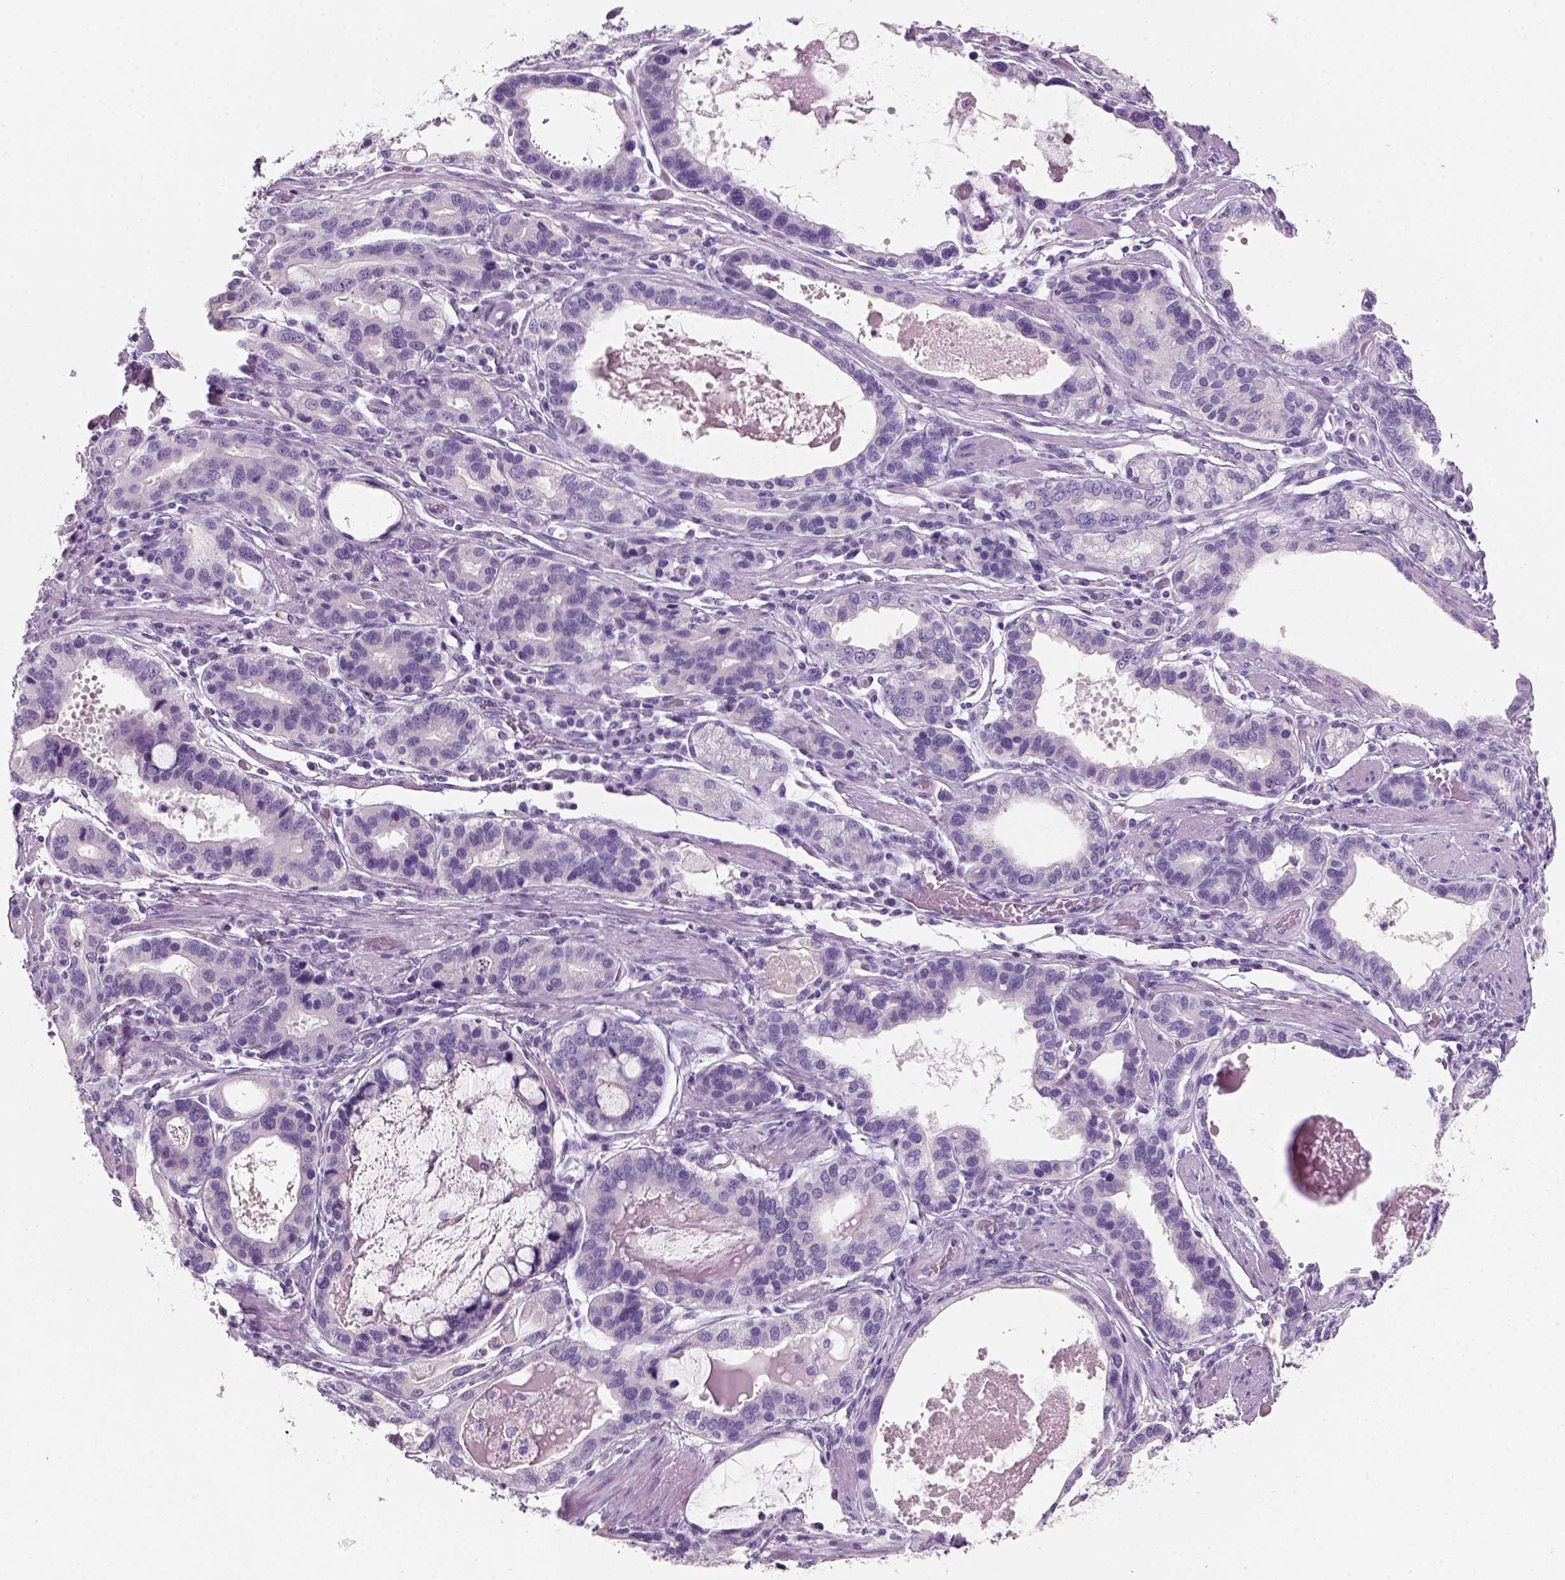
{"staining": {"intensity": "negative", "quantity": "none", "location": "none"}, "tissue": "stomach cancer", "cell_type": "Tumor cells", "image_type": "cancer", "snomed": [{"axis": "morphology", "description": "Adenocarcinoma, NOS"}, {"axis": "topography", "description": "Stomach, lower"}], "caption": "Stomach cancer was stained to show a protein in brown. There is no significant positivity in tumor cells.", "gene": "KRTAP11-1", "patient": {"sex": "female", "age": 76}}